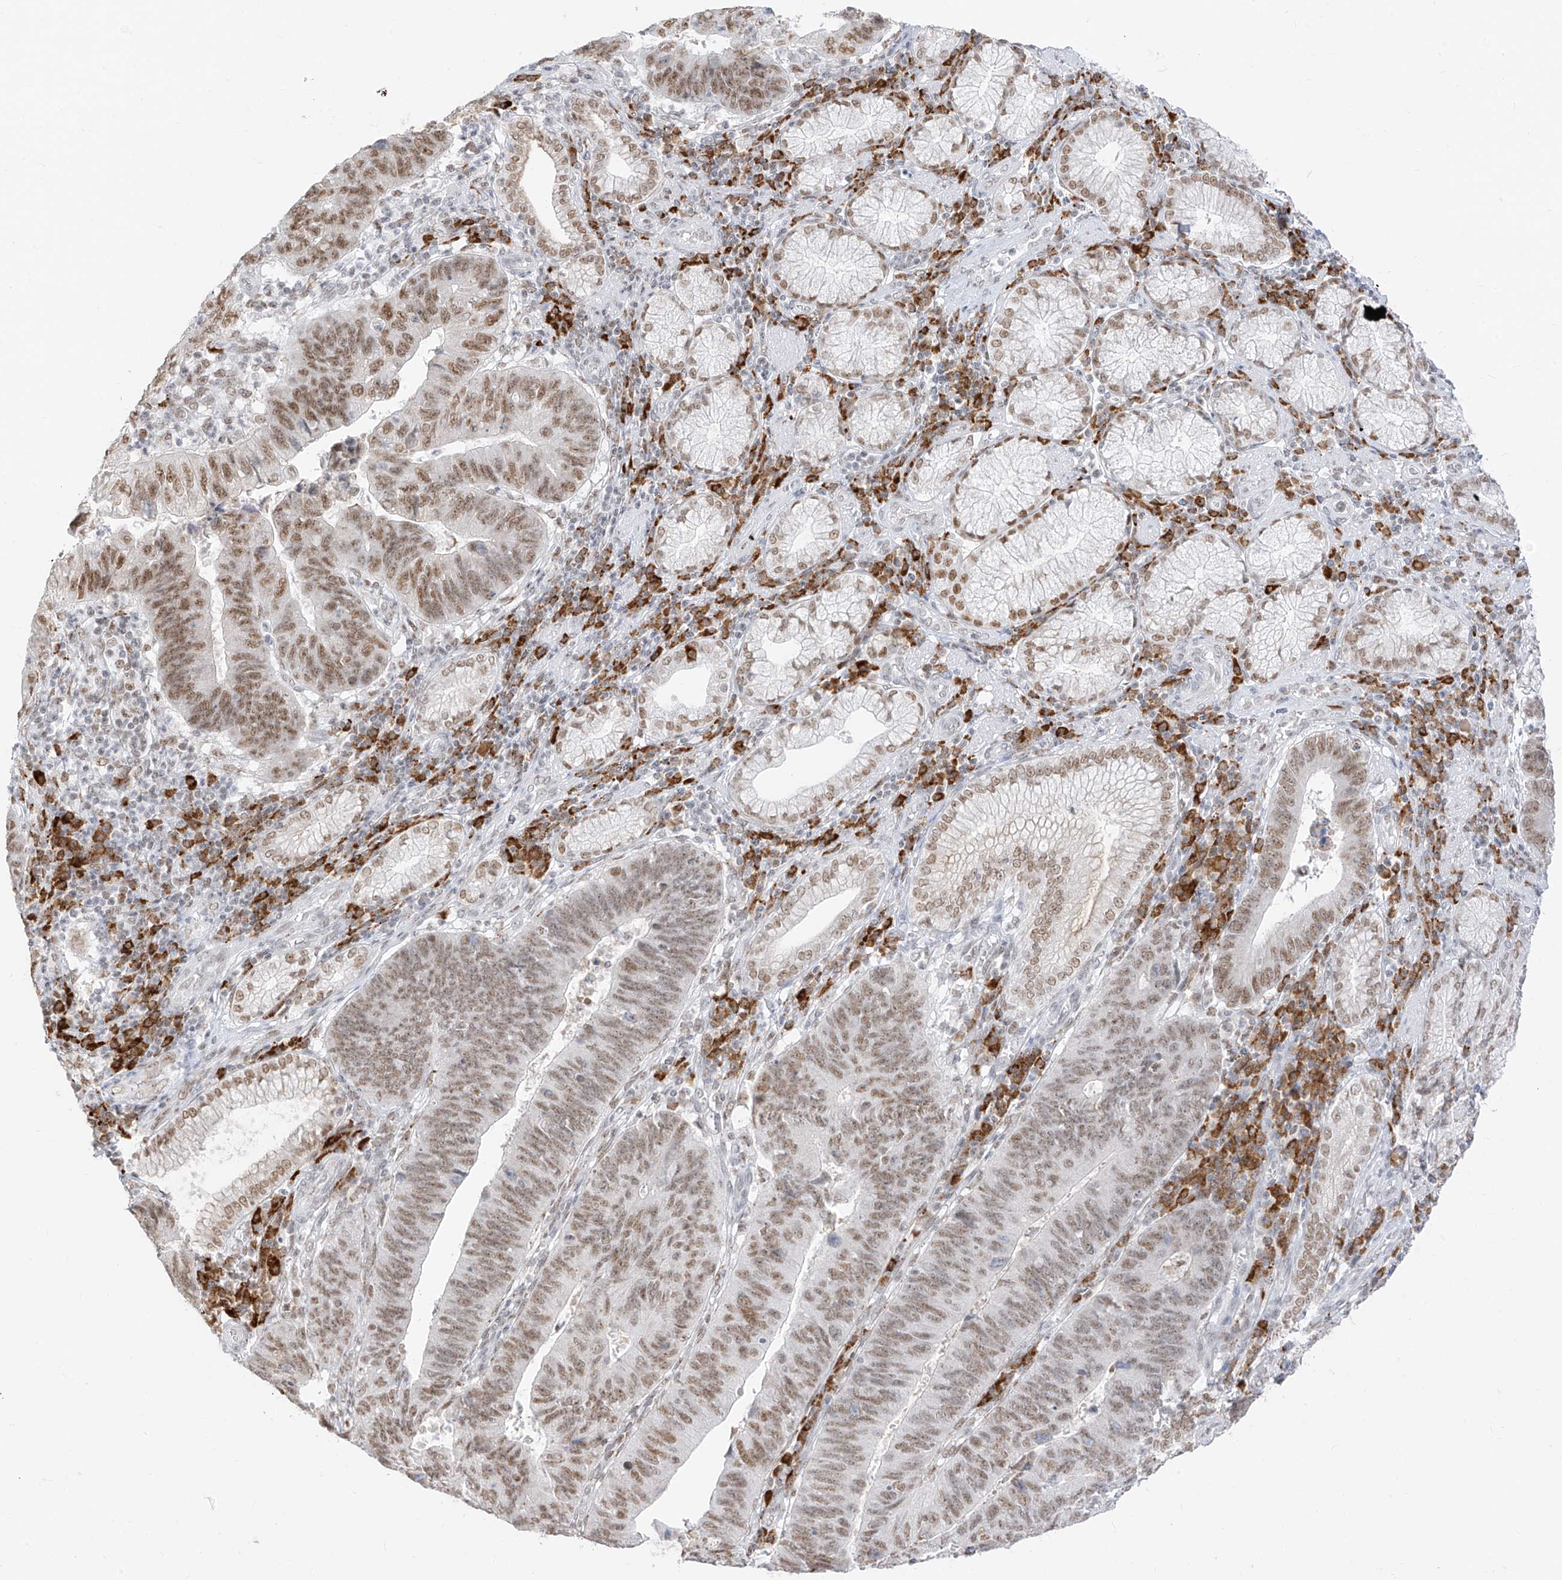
{"staining": {"intensity": "moderate", "quantity": ">75%", "location": "nuclear"}, "tissue": "stomach cancer", "cell_type": "Tumor cells", "image_type": "cancer", "snomed": [{"axis": "morphology", "description": "Adenocarcinoma, NOS"}, {"axis": "topography", "description": "Stomach"}], "caption": "A high-resolution photomicrograph shows immunohistochemistry staining of stomach adenocarcinoma, which displays moderate nuclear expression in about >75% of tumor cells. (Brightfield microscopy of DAB IHC at high magnification).", "gene": "SUPT5H", "patient": {"sex": "male", "age": 59}}